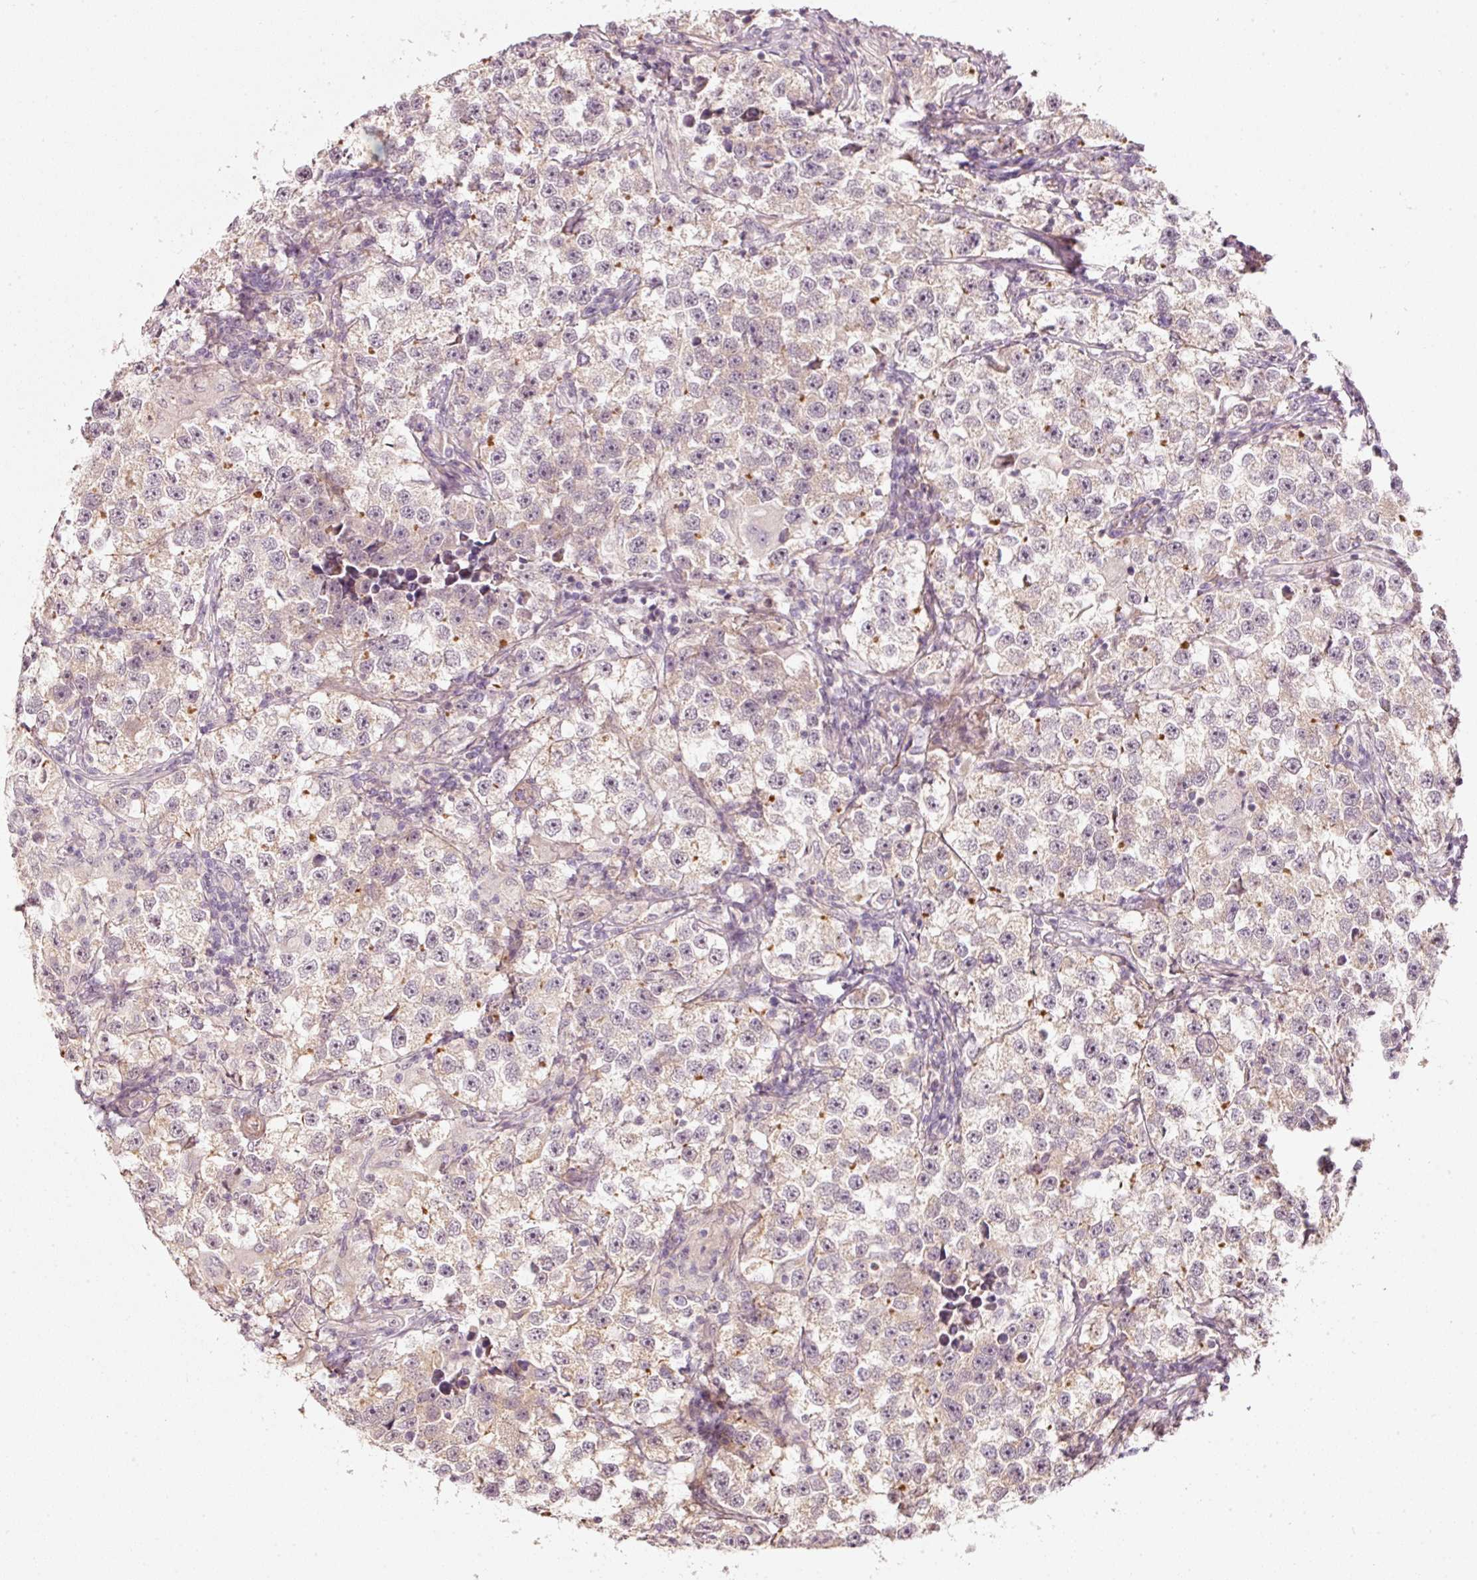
{"staining": {"intensity": "negative", "quantity": "none", "location": "none"}, "tissue": "testis cancer", "cell_type": "Tumor cells", "image_type": "cancer", "snomed": [{"axis": "morphology", "description": "Seminoma, NOS"}, {"axis": "topography", "description": "Testis"}], "caption": "The immunohistochemistry photomicrograph has no significant staining in tumor cells of testis cancer tissue.", "gene": "ARHGAP22", "patient": {"sex": "male", "age": 46}}